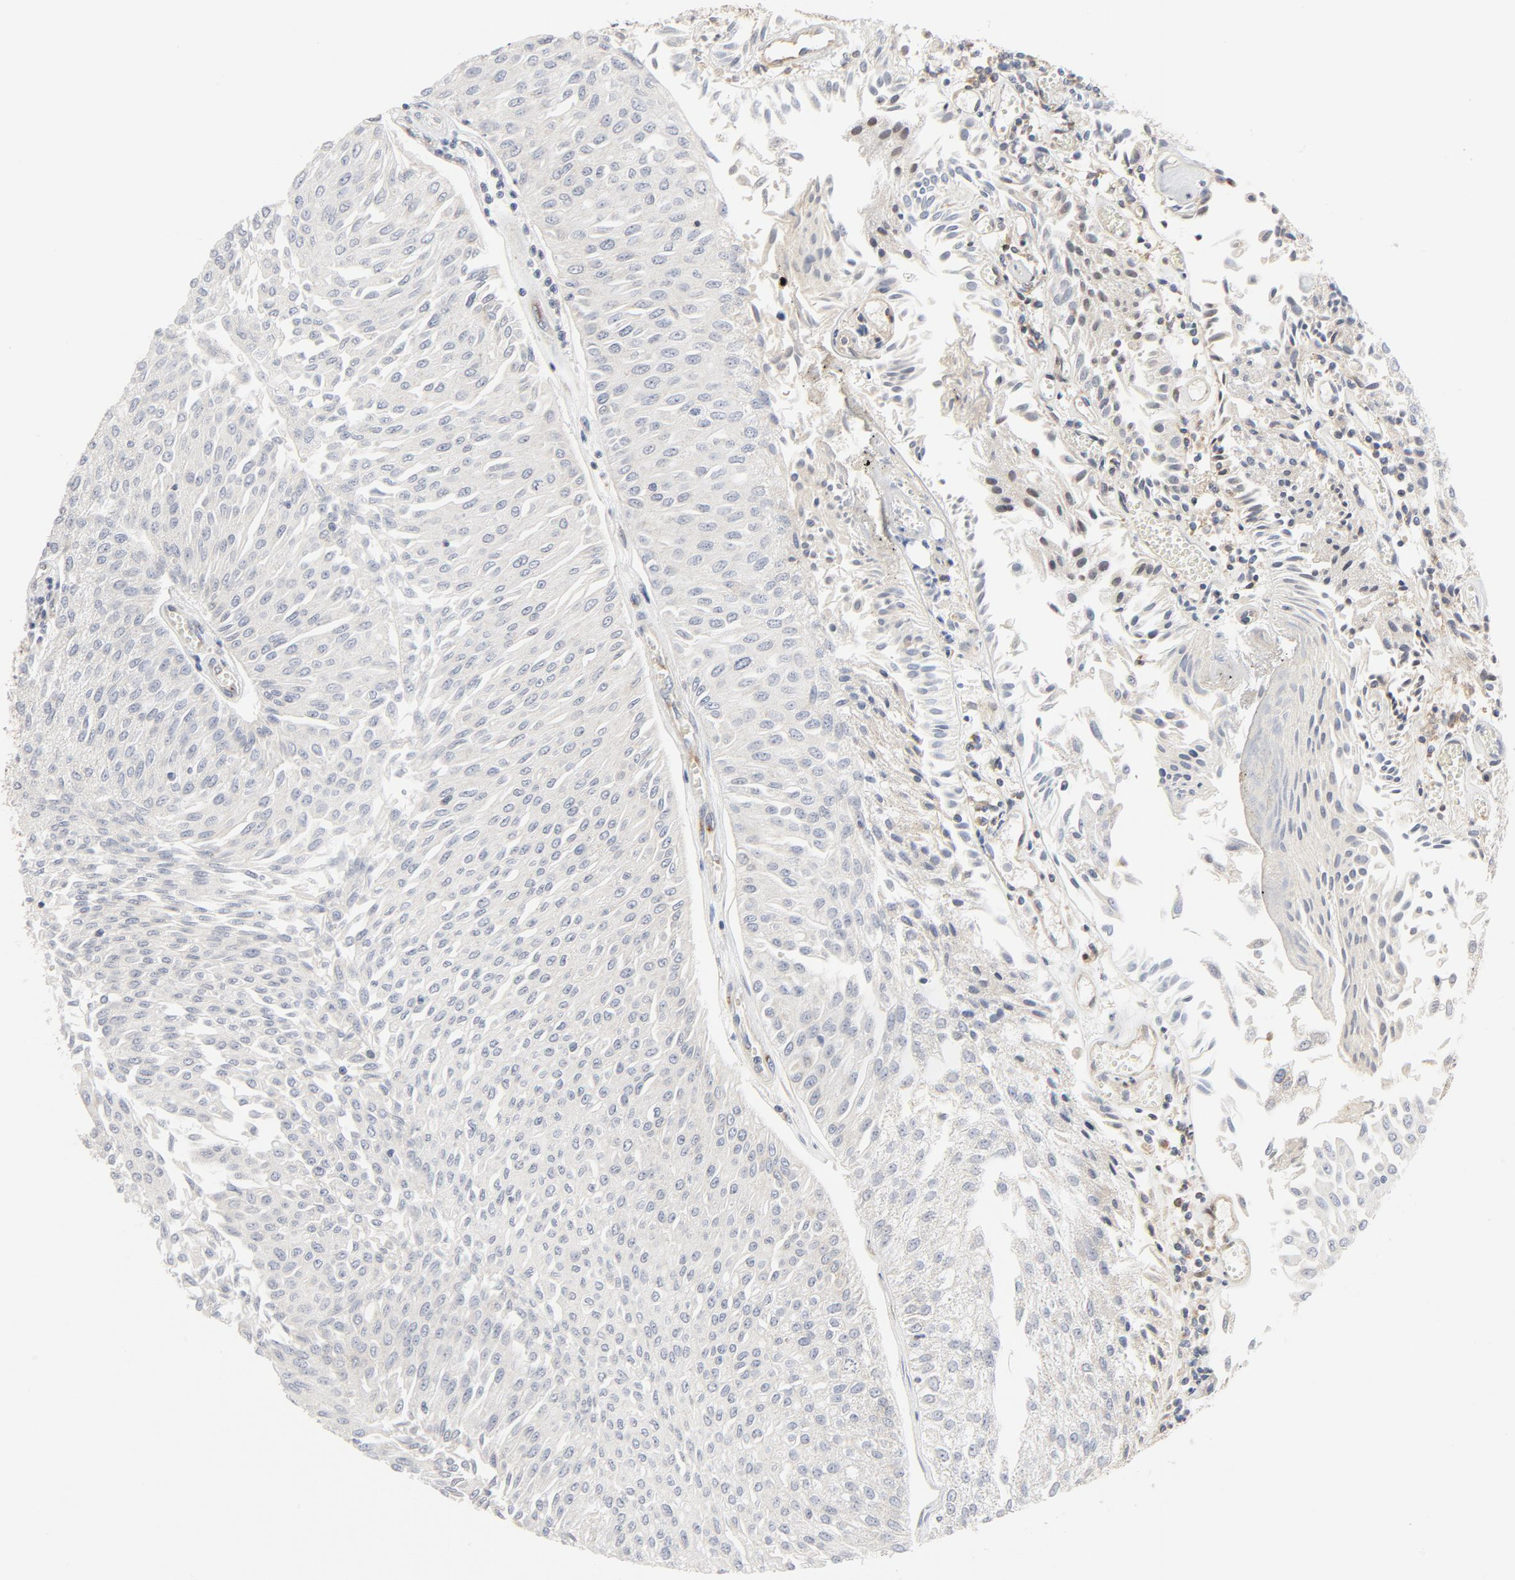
{"staining": {"intensity": "negative", "quantity": "none", "location": "none"}, "tissue": "urothelial cancer", "cell_type": "Tumor cells", "image_type": "cancer", "snomed": [{"axis": "morphology", "description": "Urothelial carcinoma, Low grade"}, {"axis": "topography", "description": "Urinary bladder"}], "caption": "A photomicrograph of low-grade urothelial carcinoma stained for a protein demonstrates no brown staining in tumor cells. (Immunohistochemistry, brightfield microscopy, high magnification).", "gene": "RABEP1", "patient": {"sex": "male", "age": 86}}